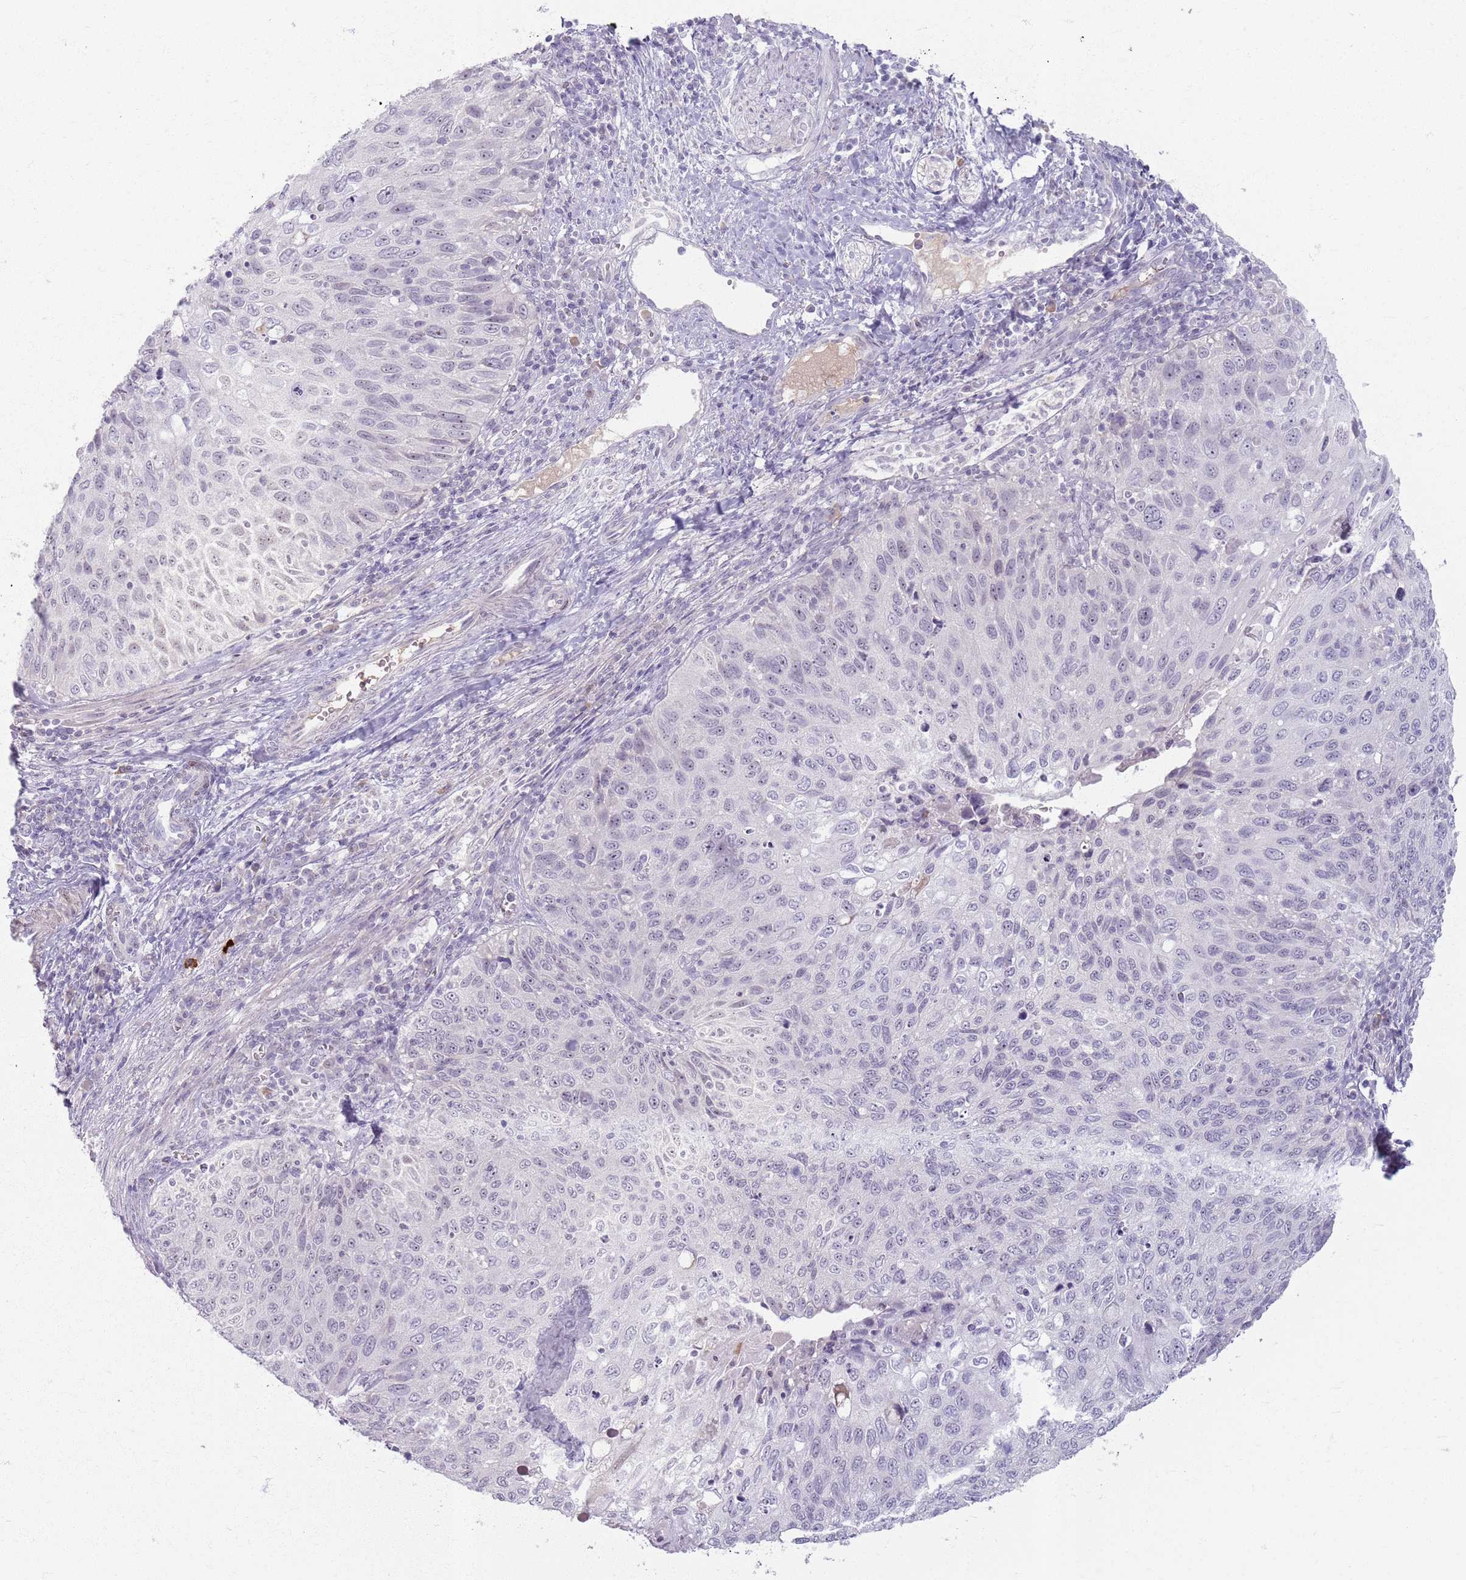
{"staining": {"intensity": "negative", "quantity": "none", "location": "none"}, "tissue": "cervical cancer", "cell_type": "Tumor cells", "image_type": "cancer", "snomed": [{"axis": "morphology", "description": "Squamous cell carcinoma, NOS"}, {"axis": "topography", "description": "Cervix"}], "caption": "Protein analysis of squamous cell carcinoma (cervical) shows no significant expression in tumor cells. (Brightfield microscopy of DAB immunohistochemistry at high magnification).", "gene": "CRIPT", "patient": {"sex": "female", "age": 70}}